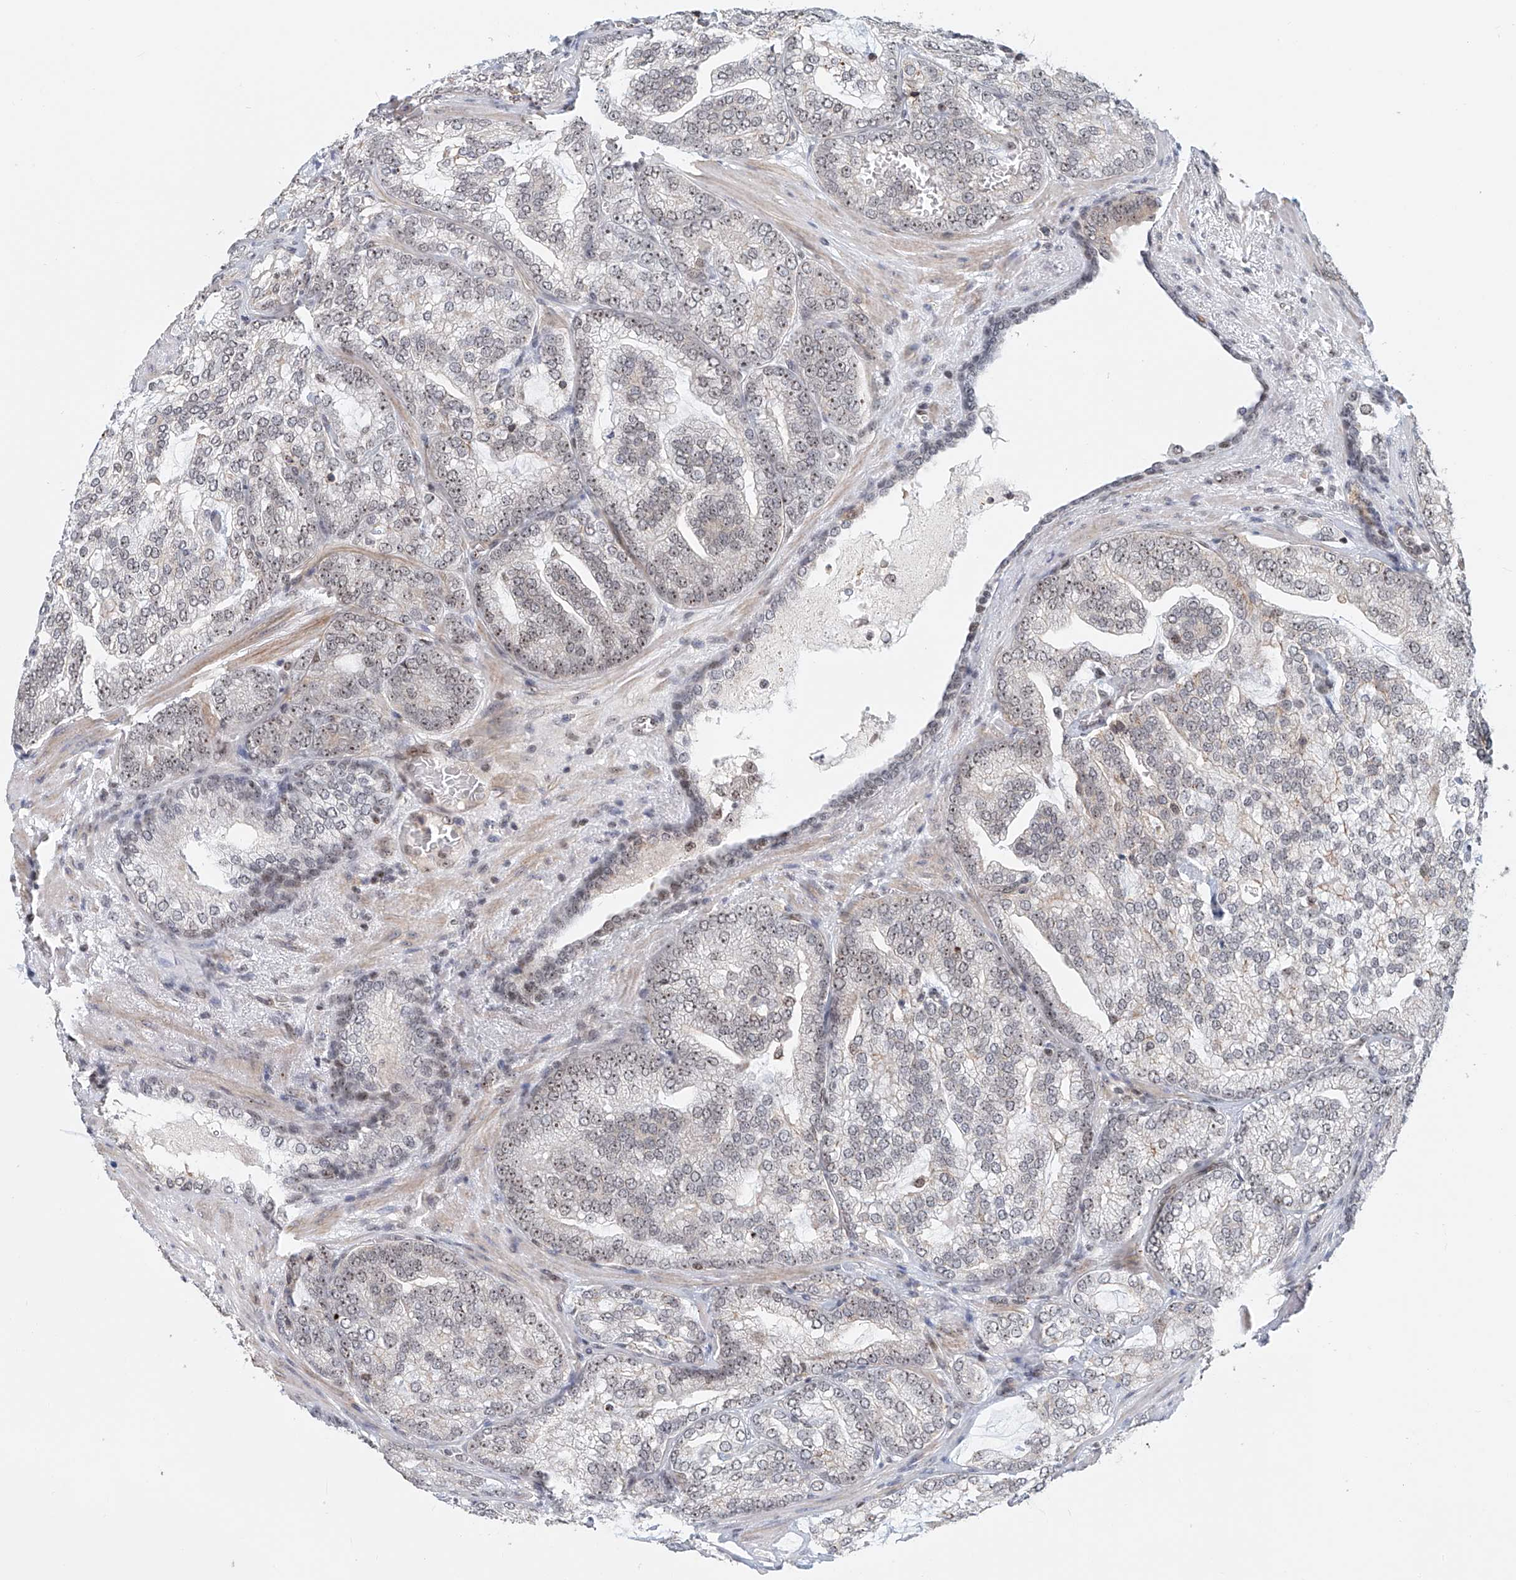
{"staining": {"intensity": "weak", "quantity": "<25%", "location": "nuclear"}, "tissue": "prostate cancer", "cell_type": "Tumor cells", "image_type": "cancer", "snomed": [{"axis": "morphology", "description": "Normal morphology"}, {"axis": "morphology", "description": "Adenocarcinoma, Low grade"}, {"axis": "topography", "description": "Prostate"}], "caption": "High power microscopy image of an immunohistochemistry micrograph of prostate cancer (low-grade adenocarcinoma), revealing no significant staining in tumor cells.", "gene": "PRUNE2", "patient": {"sex": "male", "age": 72}}